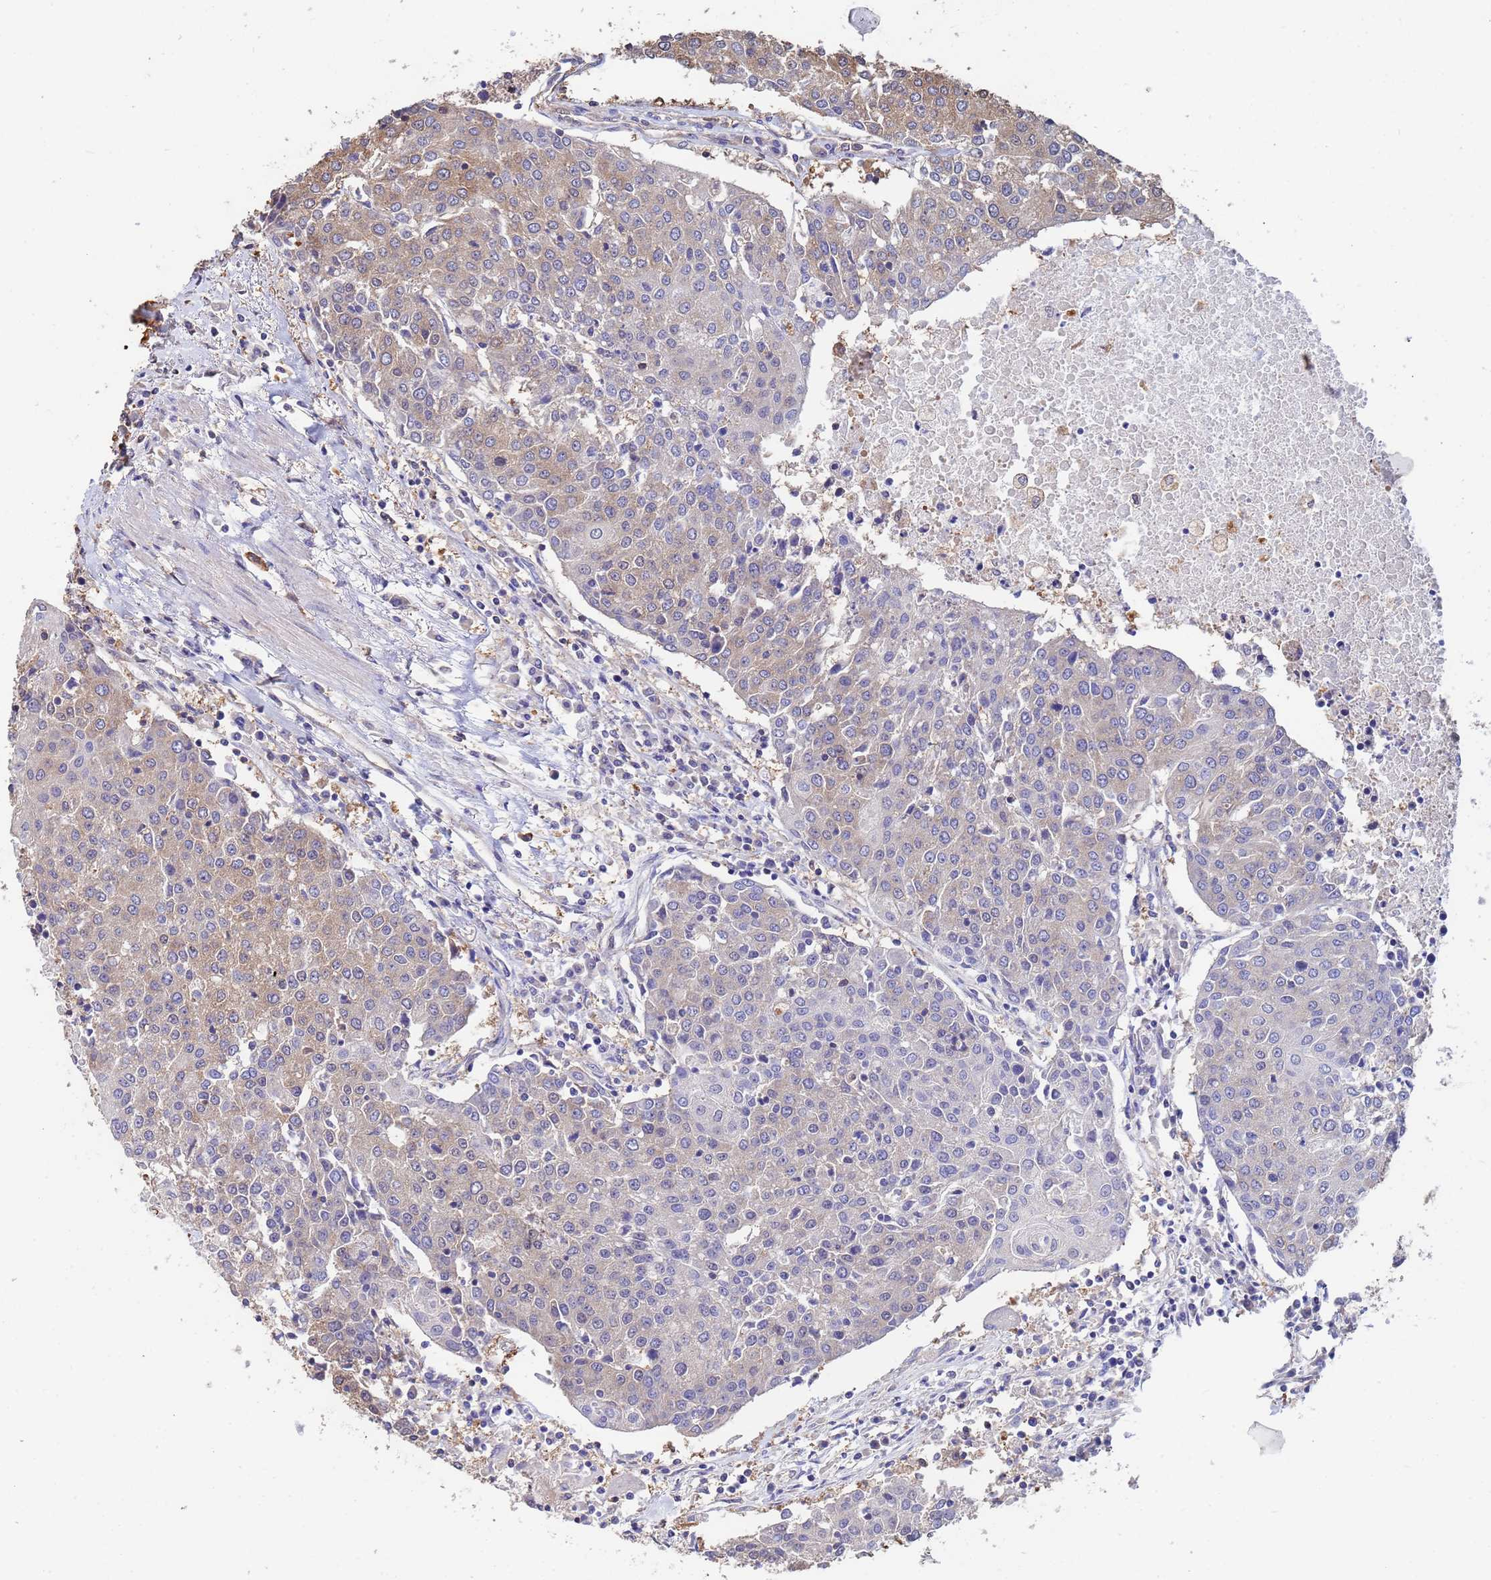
{"staining": {"intensity": "weak", "quantity": "25%-75%", "location": "cytoplasmic/membranous"}, "tissue": "urothelial cancer", "cell_type": "Tumor cells", "image_type": "cancer", "snomed": [{"axis": "morphology", "description": "Urothelial carcinoma, High grade"}, {"axis": "topography", "description": "Urinary bladder"}], "caption": "The immunohistochemical stain shows weak cytoplasmic/membranous positivity in tumor cells of urothelial cancer tissue.", "gene": "FAM25A", "patient": {"sex": "female", "age": 85}}